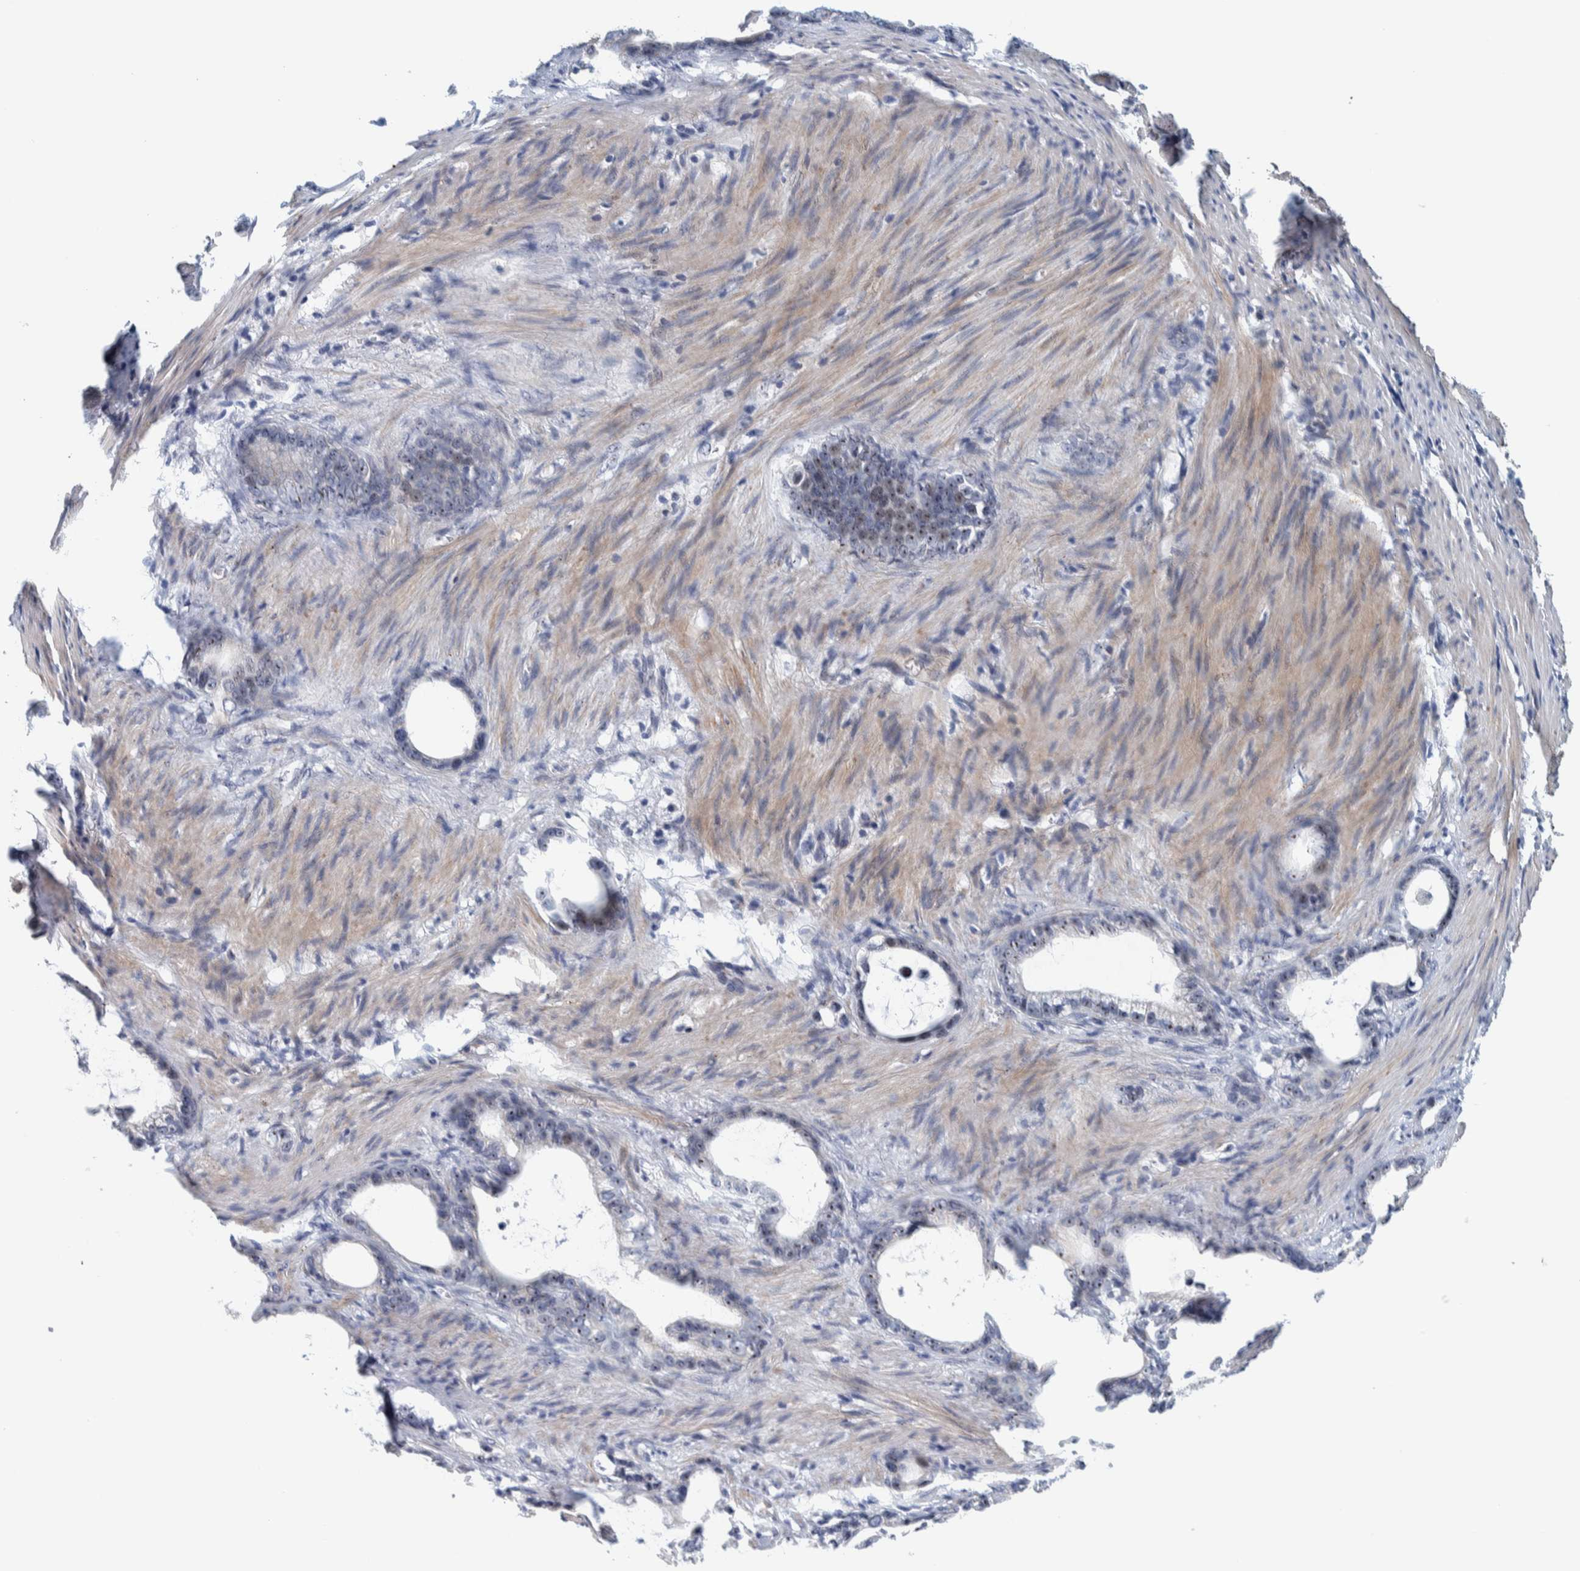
{"staining": {"intensity": "moderate", "quantity": ">75%", "location": "nuclear"}, "tissue": "stomach cancer", "cell_type": "Tumor cells", "image_type": "cancer", "snomed": [{"axis": "morphology", "description": "Adenocarcinoma, NOS"}, {"axis": "topography", "description": "Stomach"}], "caption": "Stomach cancer (adenocarcinoma) tissue reveals moderate nuclear expression in about >75% of tumor cells (IHC, brightfield microscopy, high magnification).", "gene": "NOL11", "patient": {"sex": "female", "age": 75}}